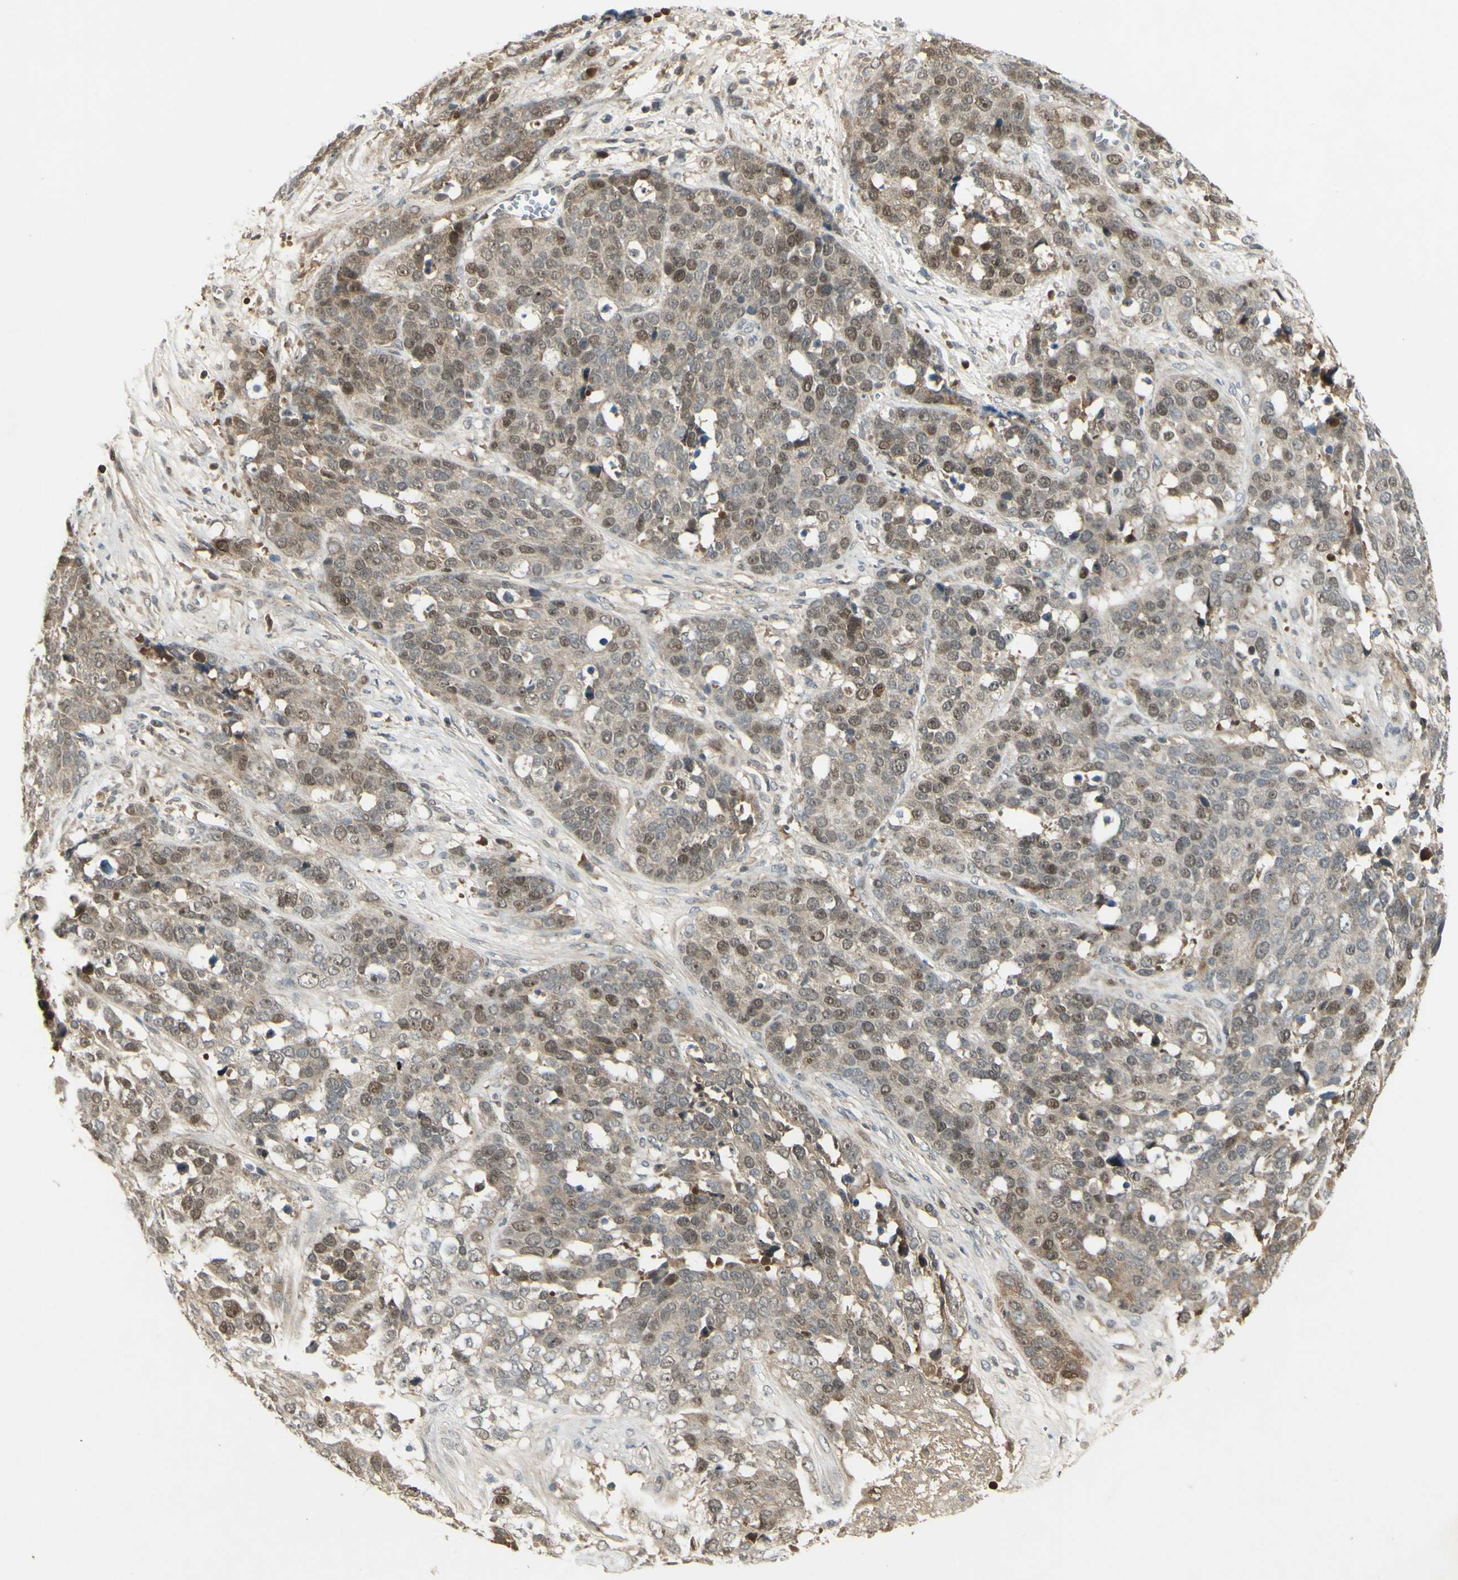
{"staining": {"intensity": "moderate", "quantity": "25%-75%", "location": "nuclear"}, "tissue": "ovarian cancer", "cell_type": "Tumor cells", "image_type": "cancer", "snomed": [{"axis": "morphology", "description": "Cystadenocarcinoma, serous, NOS"}, {"axis": "topography", "description": "Ovary"}], "caption": "Immunohistochemical staining of human ovarian serous cystadenocarcinoma shows medium levels of moderate nuclear positivity in about 25%-75% of tumor cells. The staining was performed using DAB, with brown indicating positive protein expression. Nuclei are stained blue with hematoxylin.", "gene": "RAD18", "patient": {"sex": "female", "age": 44}}